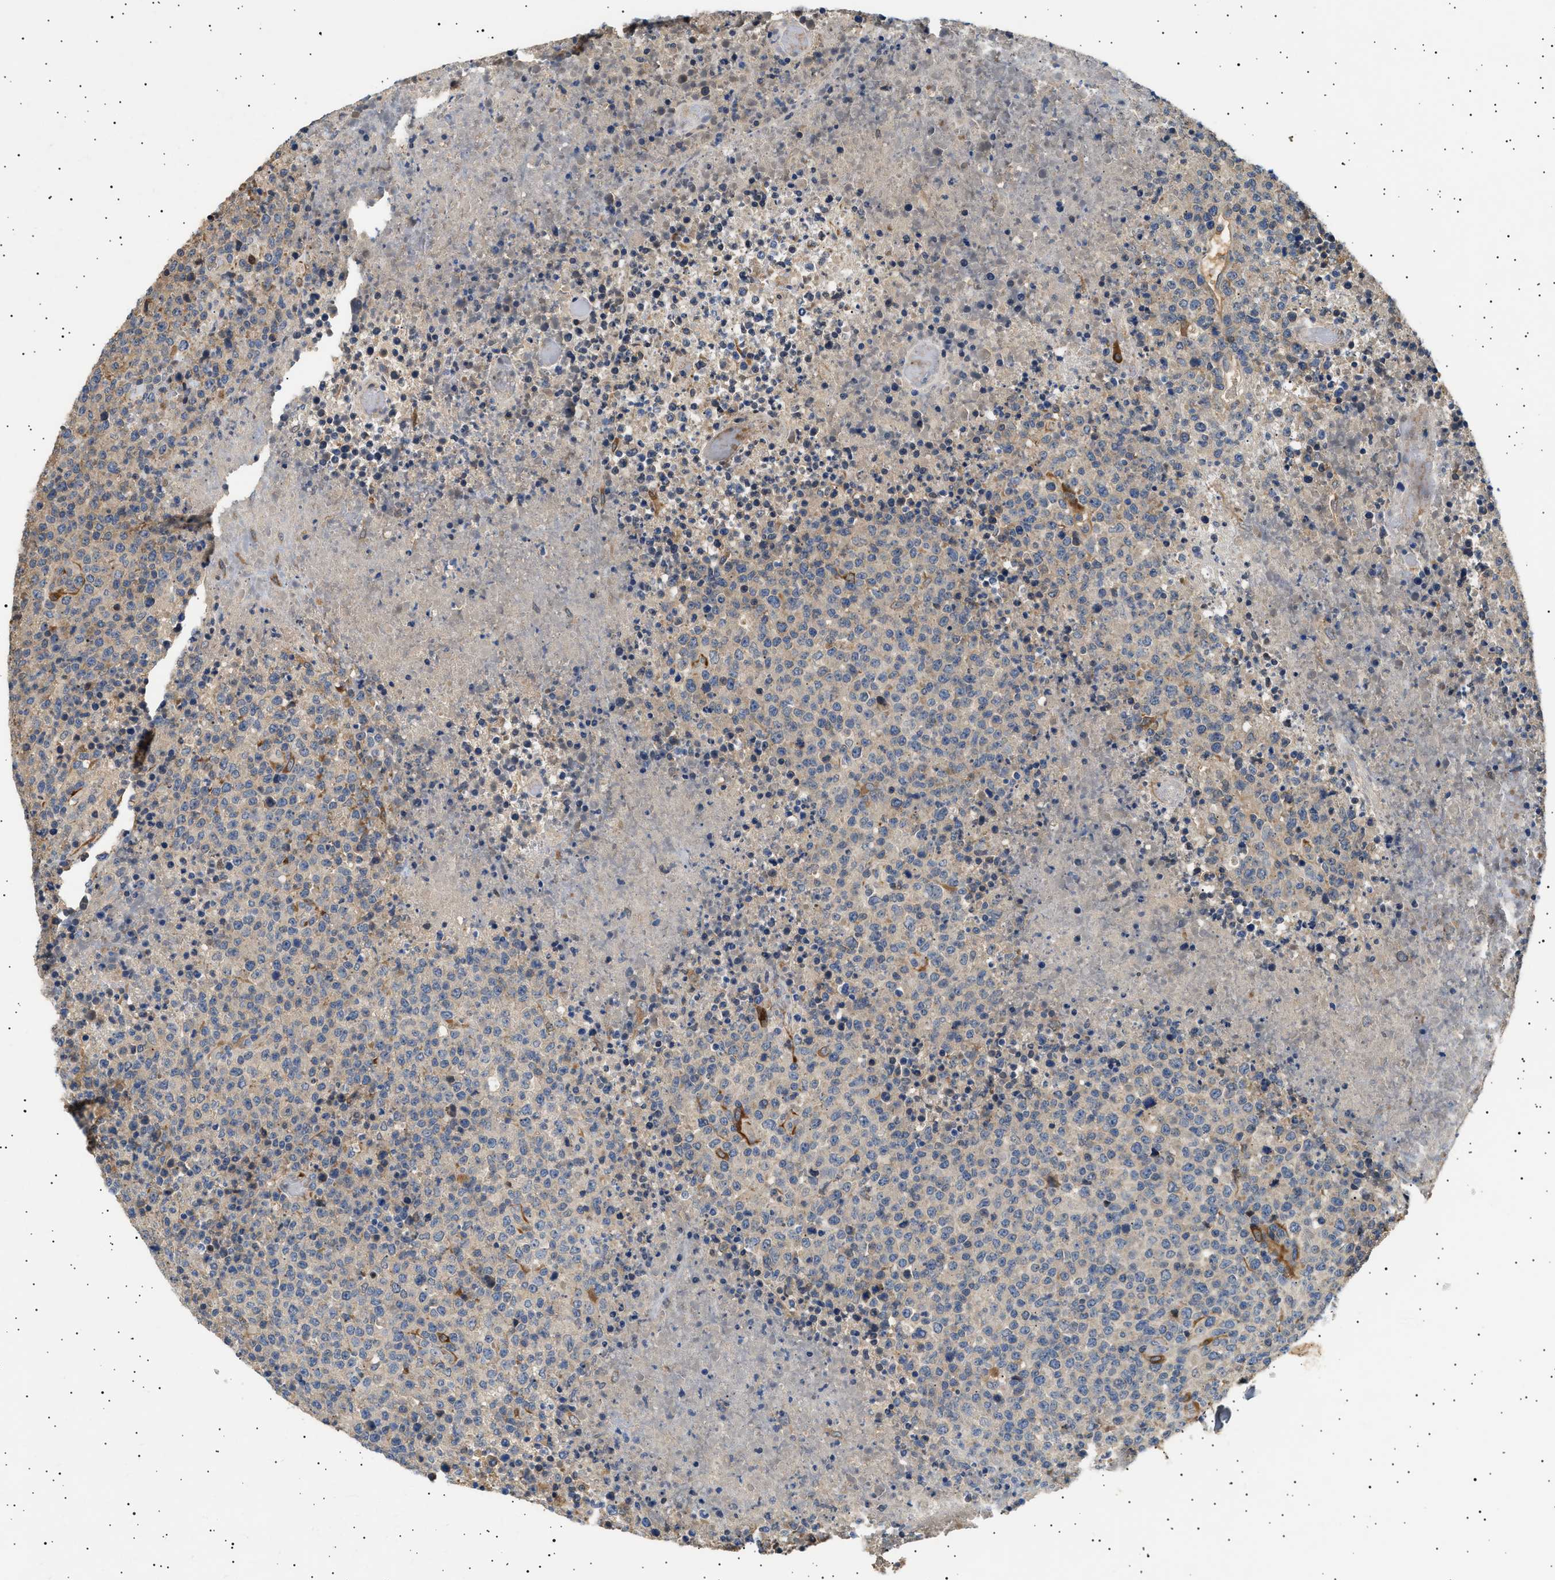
{"staining": {"intensity": "negative", "quantity": "none", "location": "none"}, "tissue": "lymphoma", "cell_type": "Tumor cells", "image_type": "cancer", "snomed": [{"axis": "morphology", "description": "Malignant lymphoma, non-Hodgkin's type, High grade"}, {"axis": "topography", "description": "Lymph node"}], "caption": "IHC image of neoplastic tissue: lymphoma stained with DAB (3,3'-diaminobenzidine) exhibits no significant protein expression in tumor cells.", "gene": "GUCY1B1", "patient": {"sex": "male", "age": 13}}